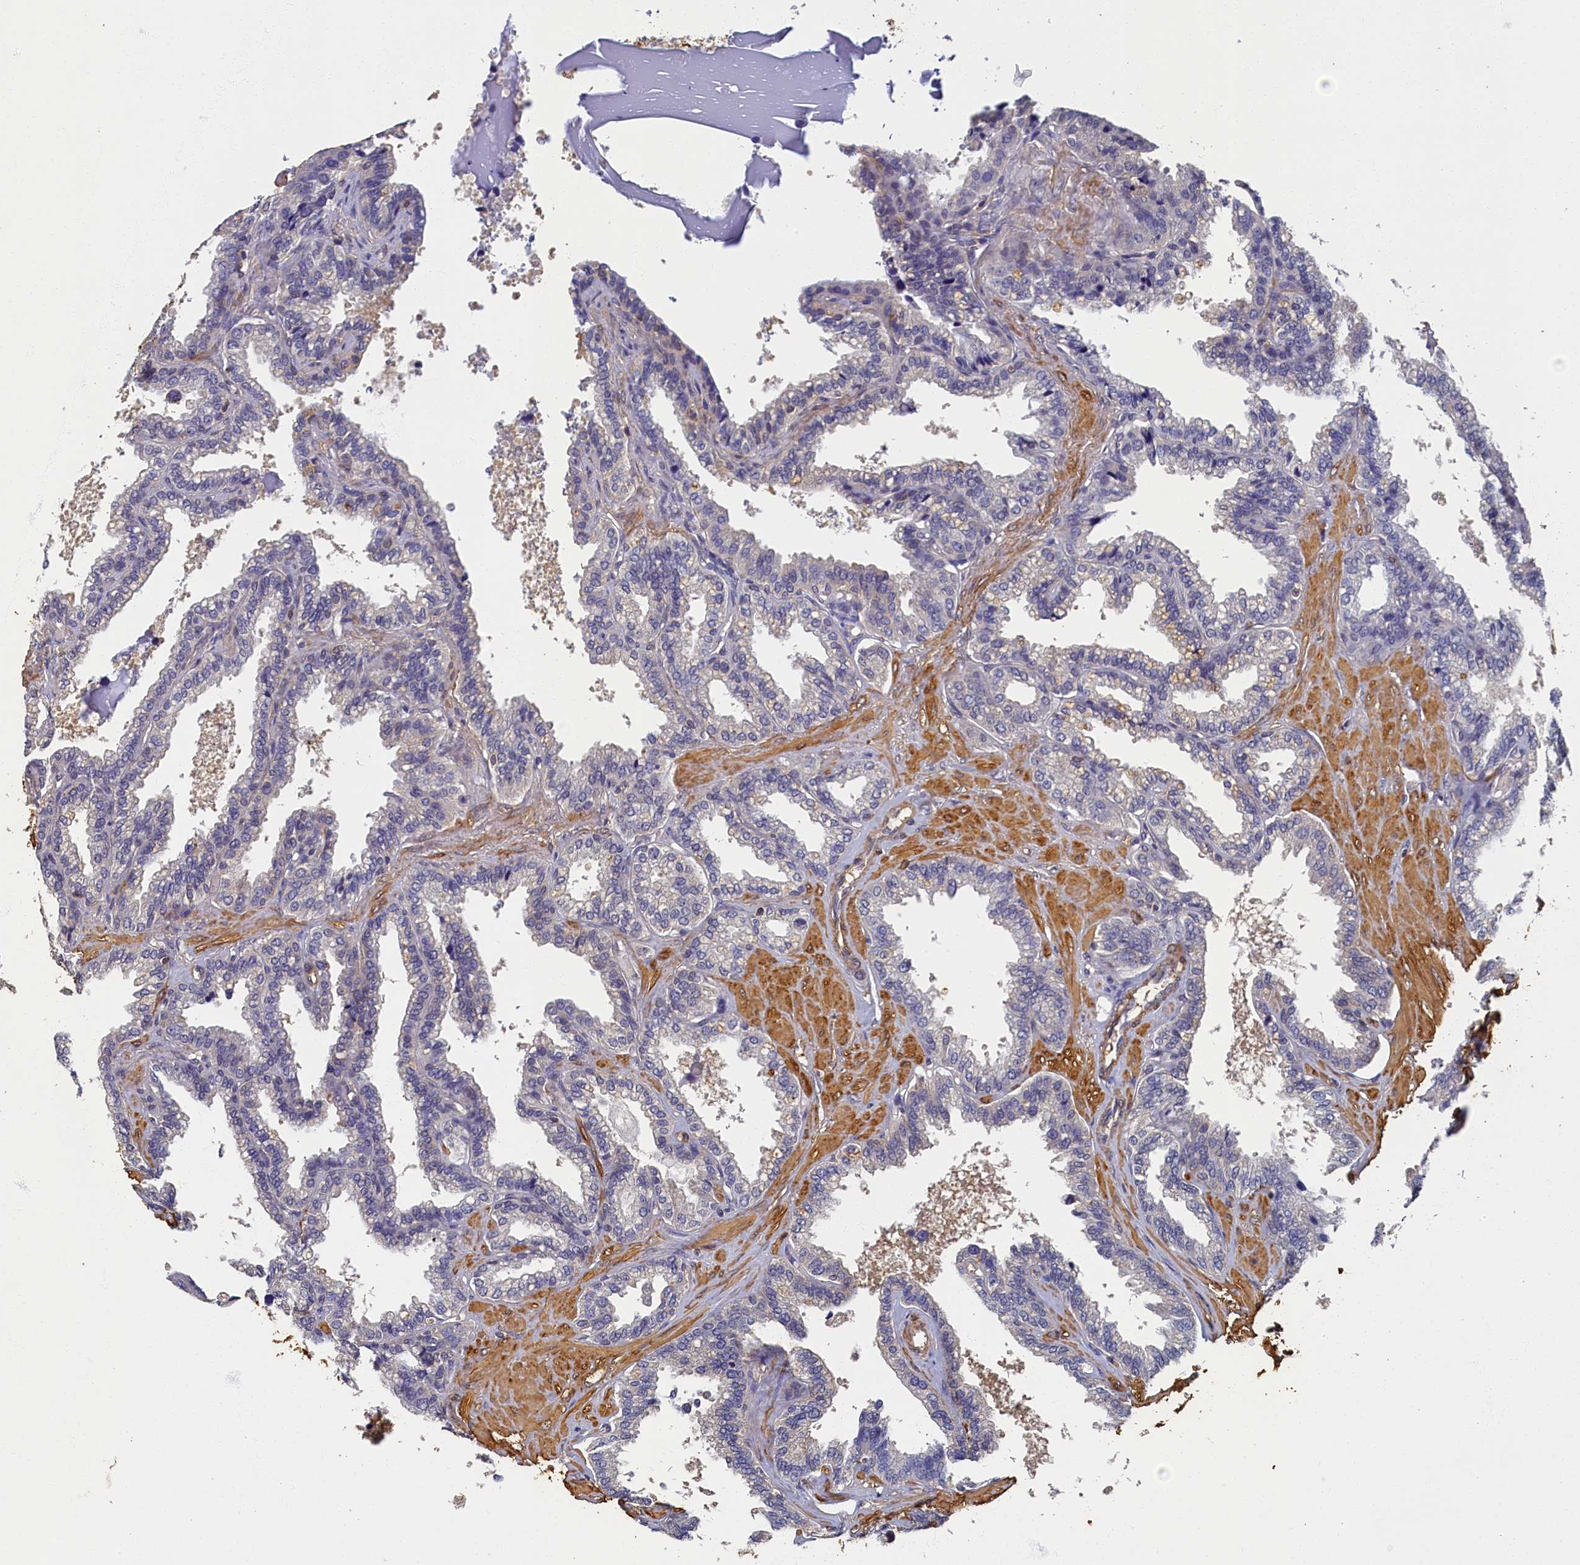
{"staining": {"intensity": "negative", "quantity": "none", "location": "none"}, "tissue": "seminal vesicle", "cell_type": "Glandular cells", "image_type": "normal", "snomed": [{"axis": "morphology", "description": "Normal tissue, NOS"}, {"axis": "topography", "description": "Seminal veicle"}], "caption": "A histopathology image of seminal vesicle stained for a protein exhibits no brown staining in glandular cells.", "gene": "TBCB", "patient": {"sex": "male", "age": 46}}